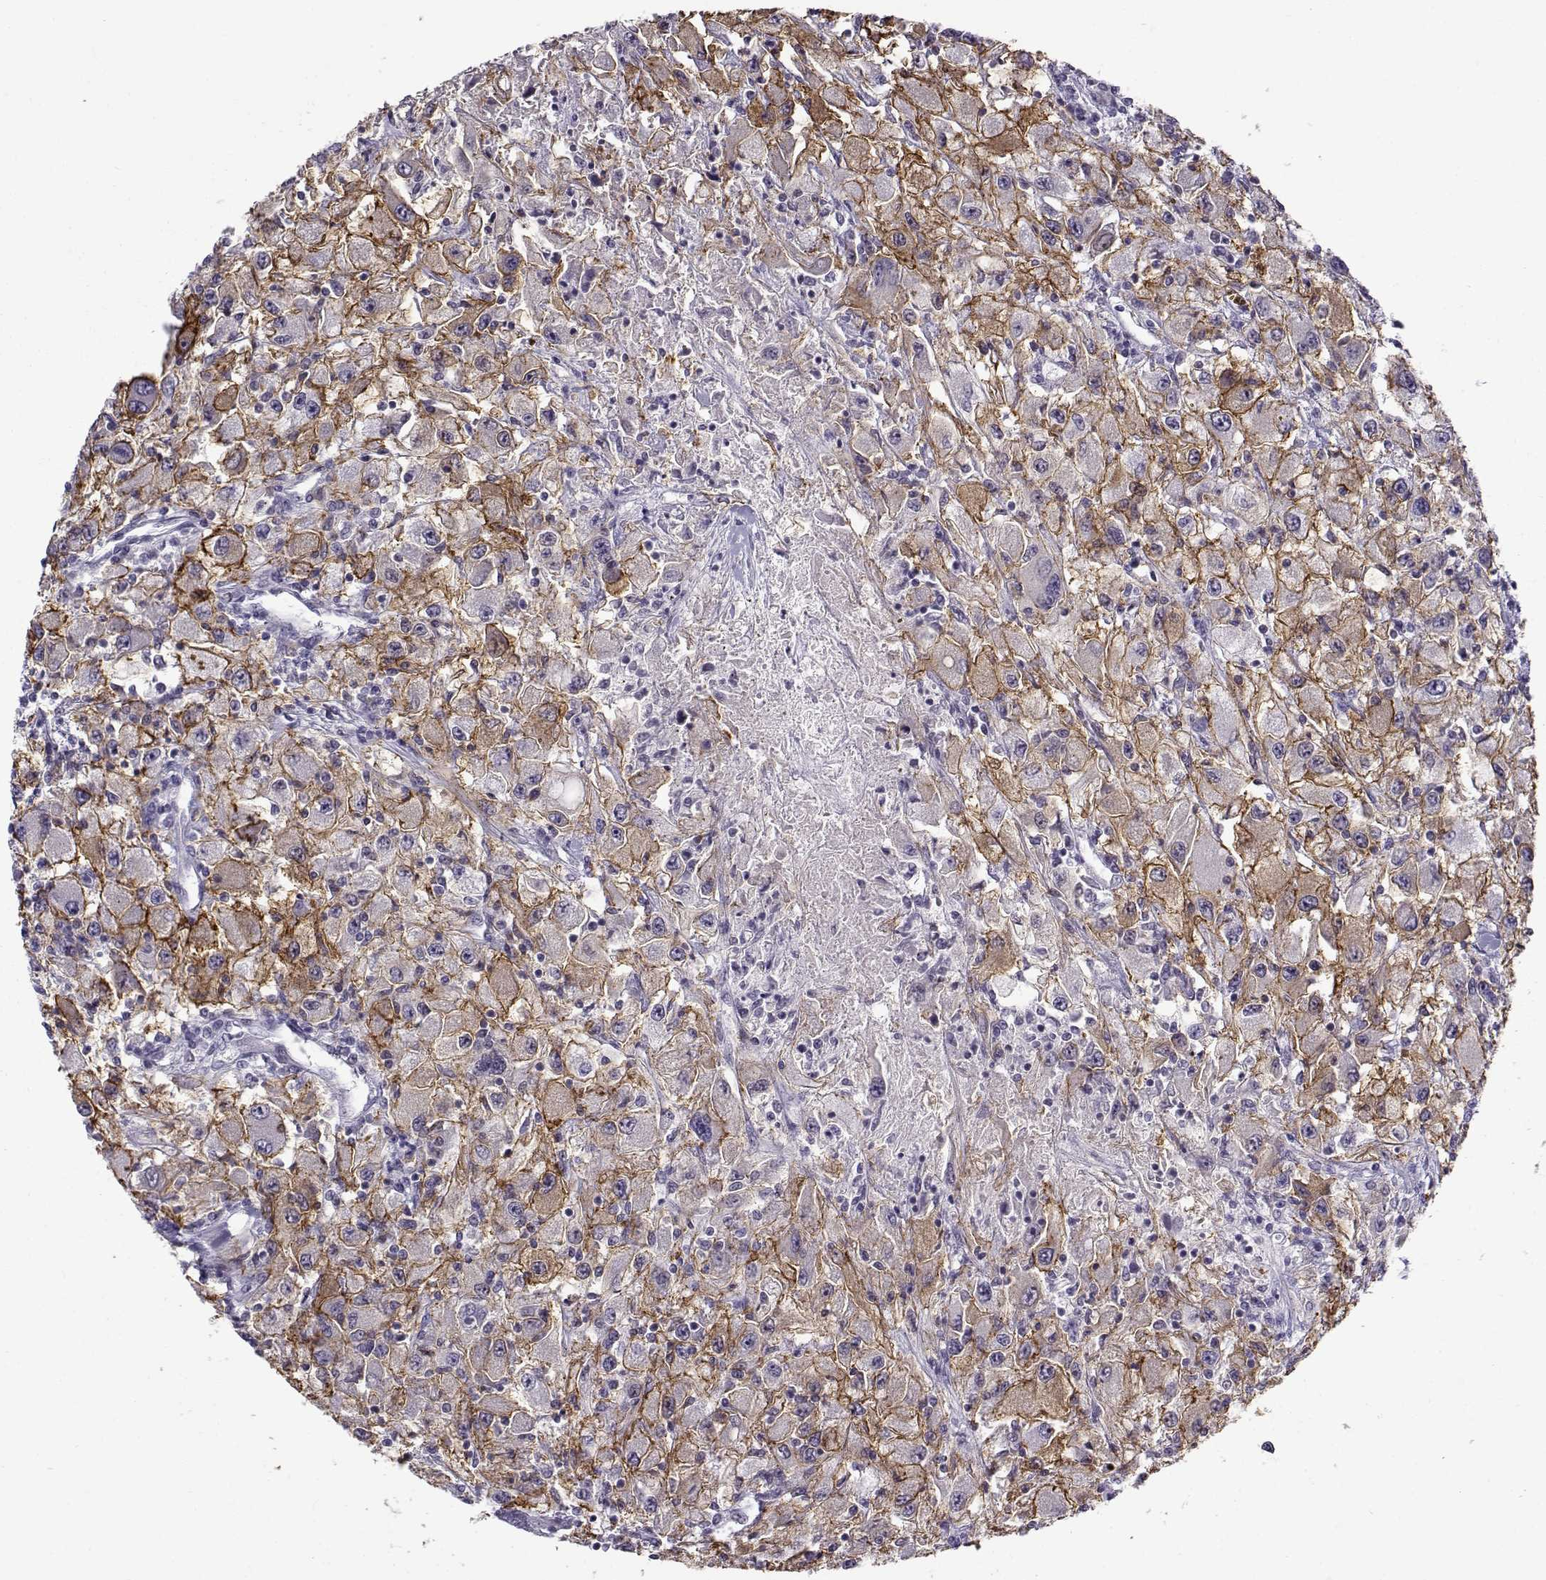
{"staining": {"intensity": "moderate", "quantity": "25%-75%", "location": "cytoplasmic/membranous"}, "tissue": "renal cancer", "cell_type": "Tumor cells", "image_type": "cancer", "snomed": [{"axis": "morphology", "description": "Adenocarcinoma, NOS"}, {"axis": "topography", "description": "Kidney"}], "caption": "The photomicrograph shows immunohistochemical staining of adenocarcinoma (renal). There is moderate cytoplasmic/membranous positivity is identified in approximately 25%-75% of tumor cells. (DAB = brown stain, brightfield microscopy at high magnification).", "gene": "BACH1", "patient": {"sex": "female", "age": 67}}